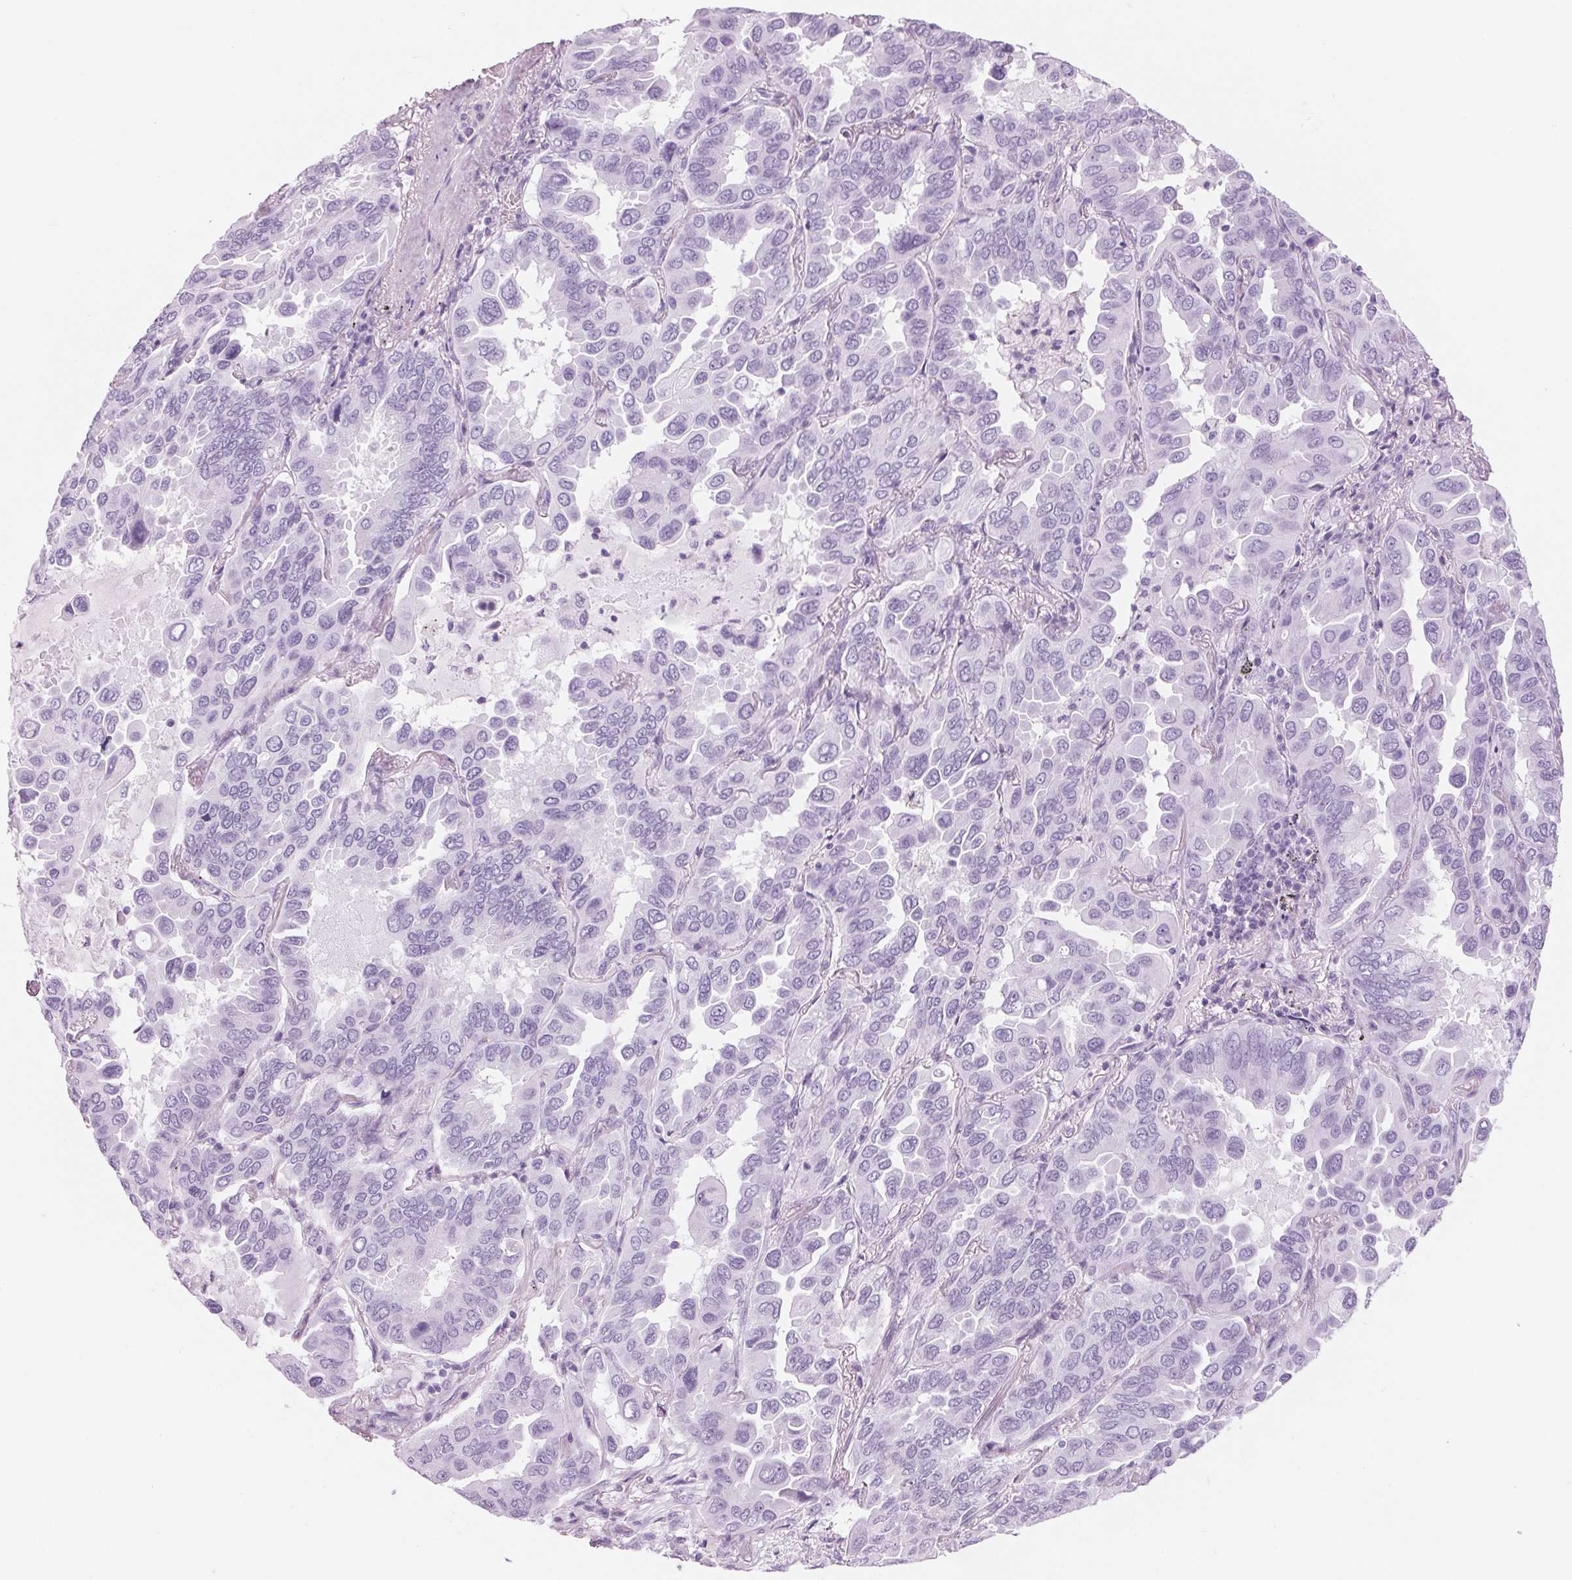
{"staining": {"intensity": "negative", "quantity": "none", "location": "none"}, "tissue": "lung cancer", "cell_type": "Tumor cells", "image_type": "cancer", "snomed": [{"axis": "morphology", "description": "Adenocarcinoma, NOS"}, {"axis": "topography", "description": "Lung"}], "caption": "This is an IHC photomicrograph of human lung adenocarcinoma. There is no positivity in tumor cells.", "gene": "ADAM20", "patient": {"sex": "male", "age": 64}}